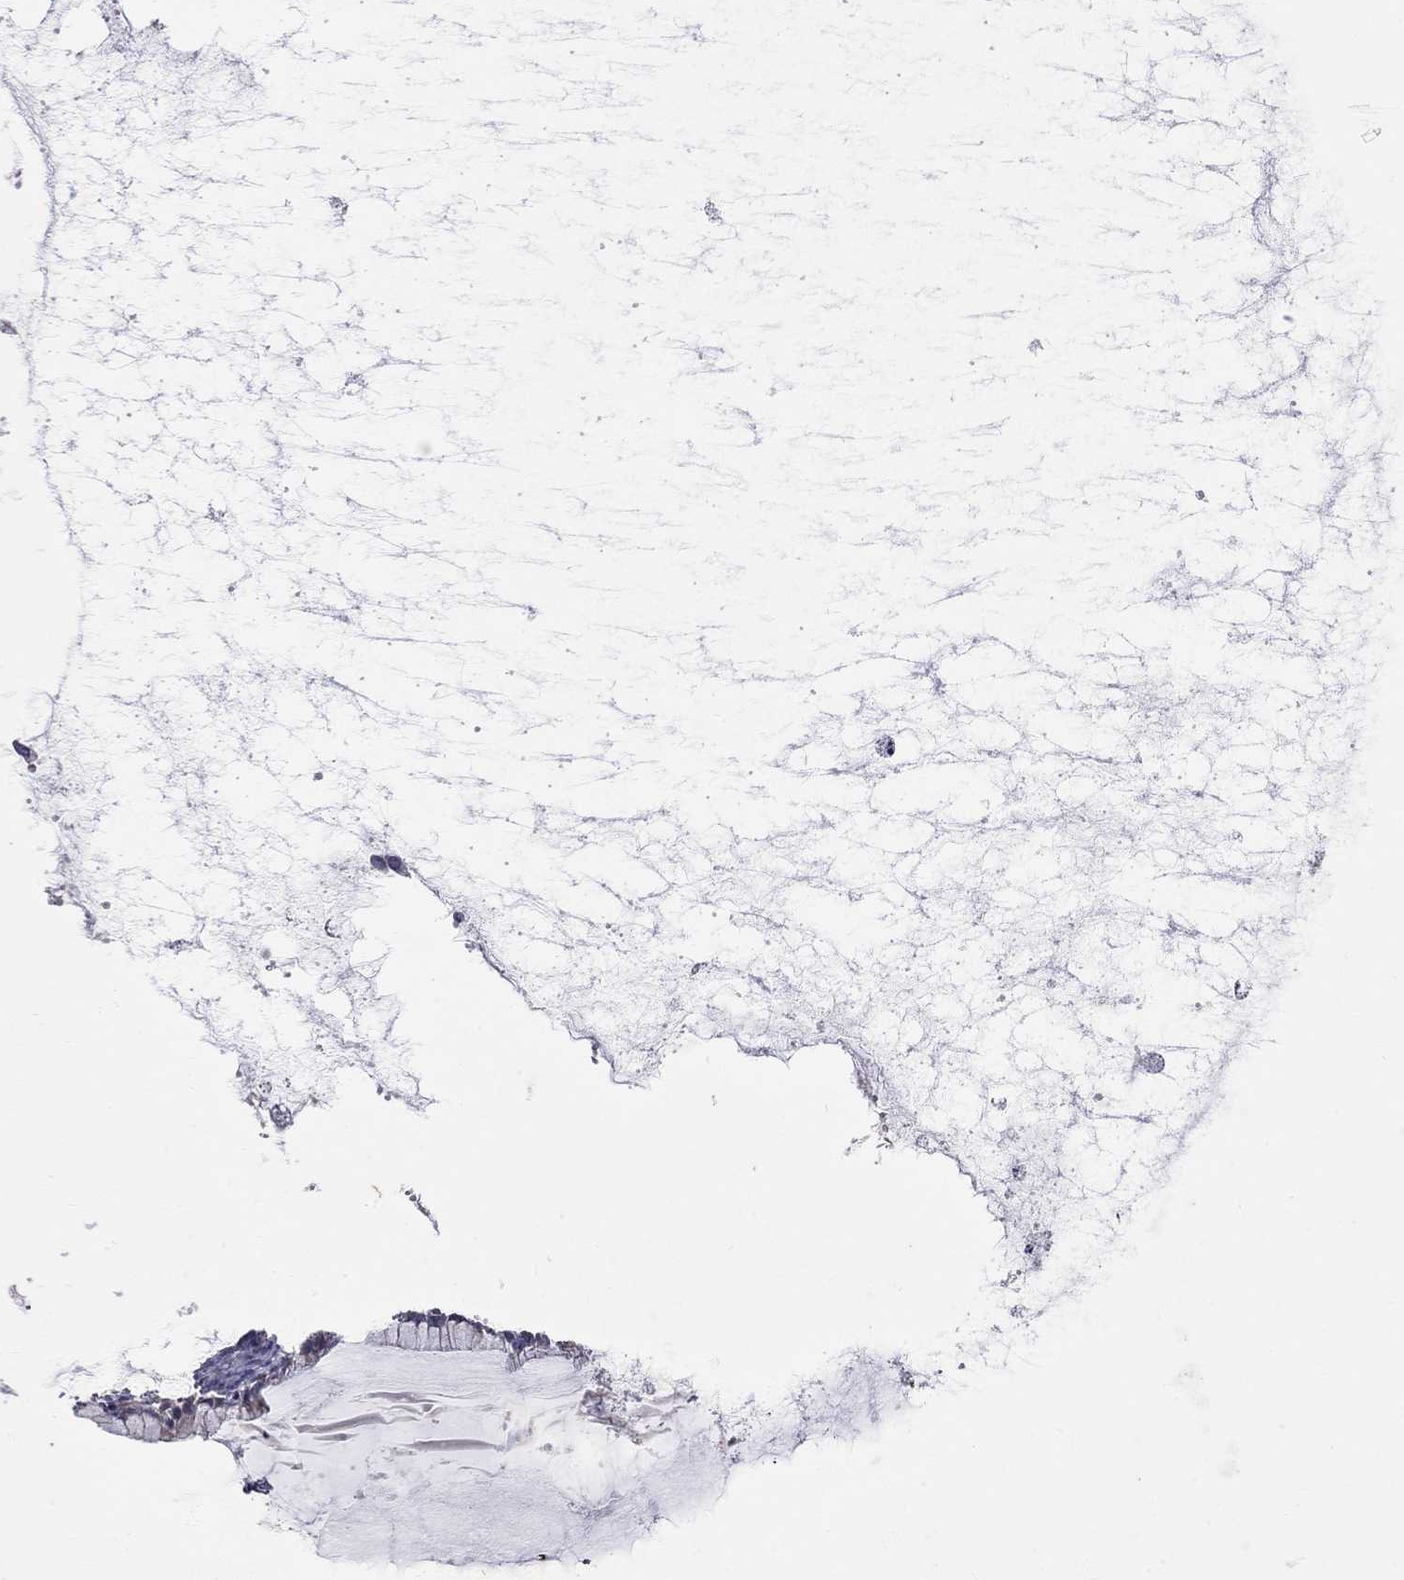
{"staining": {"intensity": "negative", "quantity": "none", "location": "none"}, "tissue": "ovarian cancer", "cell_type": "Tumor cells", "image_type": "cancer", "snomed": [{"axis": "morphology", "description": "Cystadenocarcinoma, mucinous, NOS"}, {"axis": "topography", "description": "Ovary"}], "caption": "Immunohistochemistry image of human ovarian mucinous cystadenocarcinoma stained for a protein (brown), which demonstrates no expression in tumor cells.", "gene": "ABI3", "patient": {"sex": "female", "age": 41}}